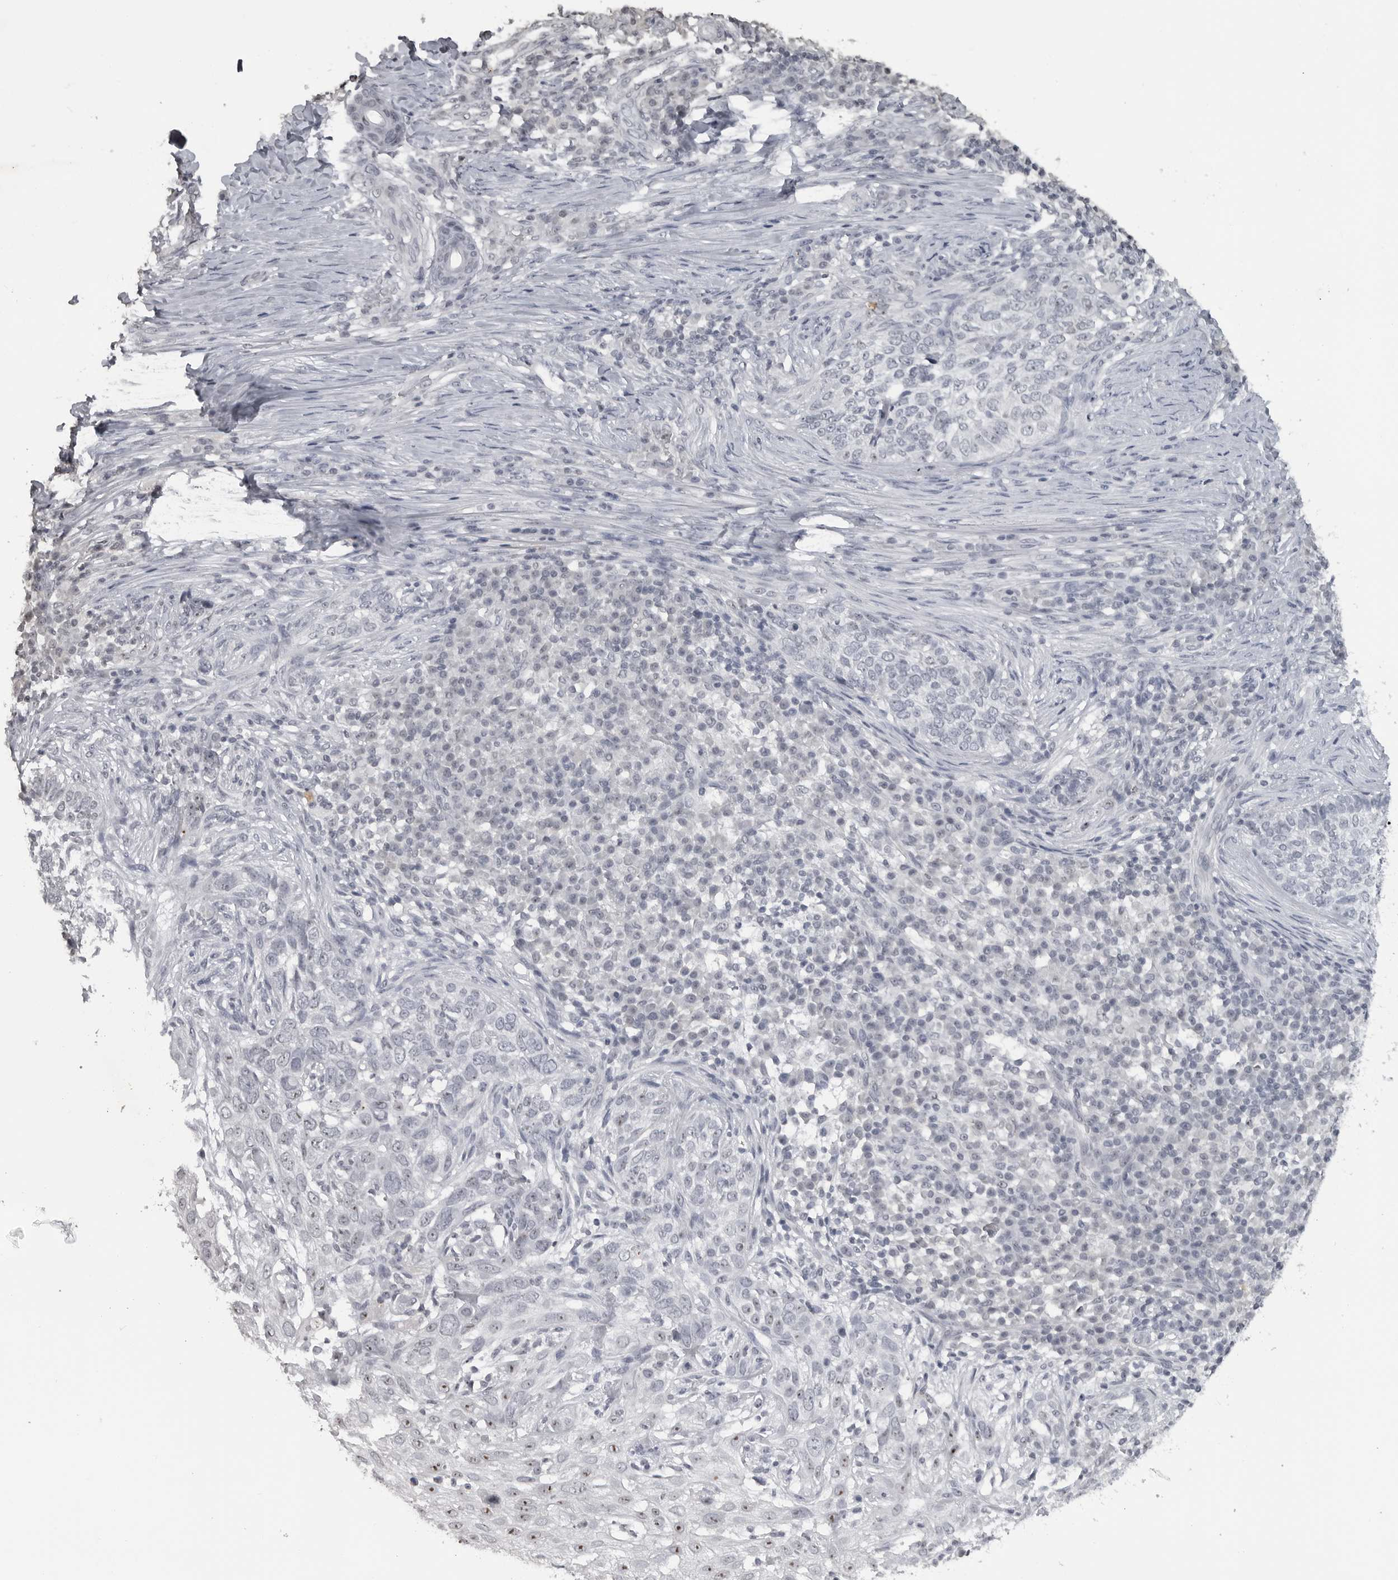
{"staining": {"intensity": "moderate", "quantity": "<25%", "location": "nuclear"}, "tissue": "skin cancer", "cell_type": "Tumor cells", "image_type": "cancer", "snomed": [{"axis": "morphology", "description": "Basal cell carcinoma"}, {"axis": "topography", "description": "Skin"}], "caption": "This histopathology image exhibits skin cancer stained with IHC to label a protein in brown. The nuclear of tumor cells show moderate positivity for the protein. Nuclei are counter-stained blue.", "gene": "DDX54", "patient": {"sex": "female", "age": 64}}